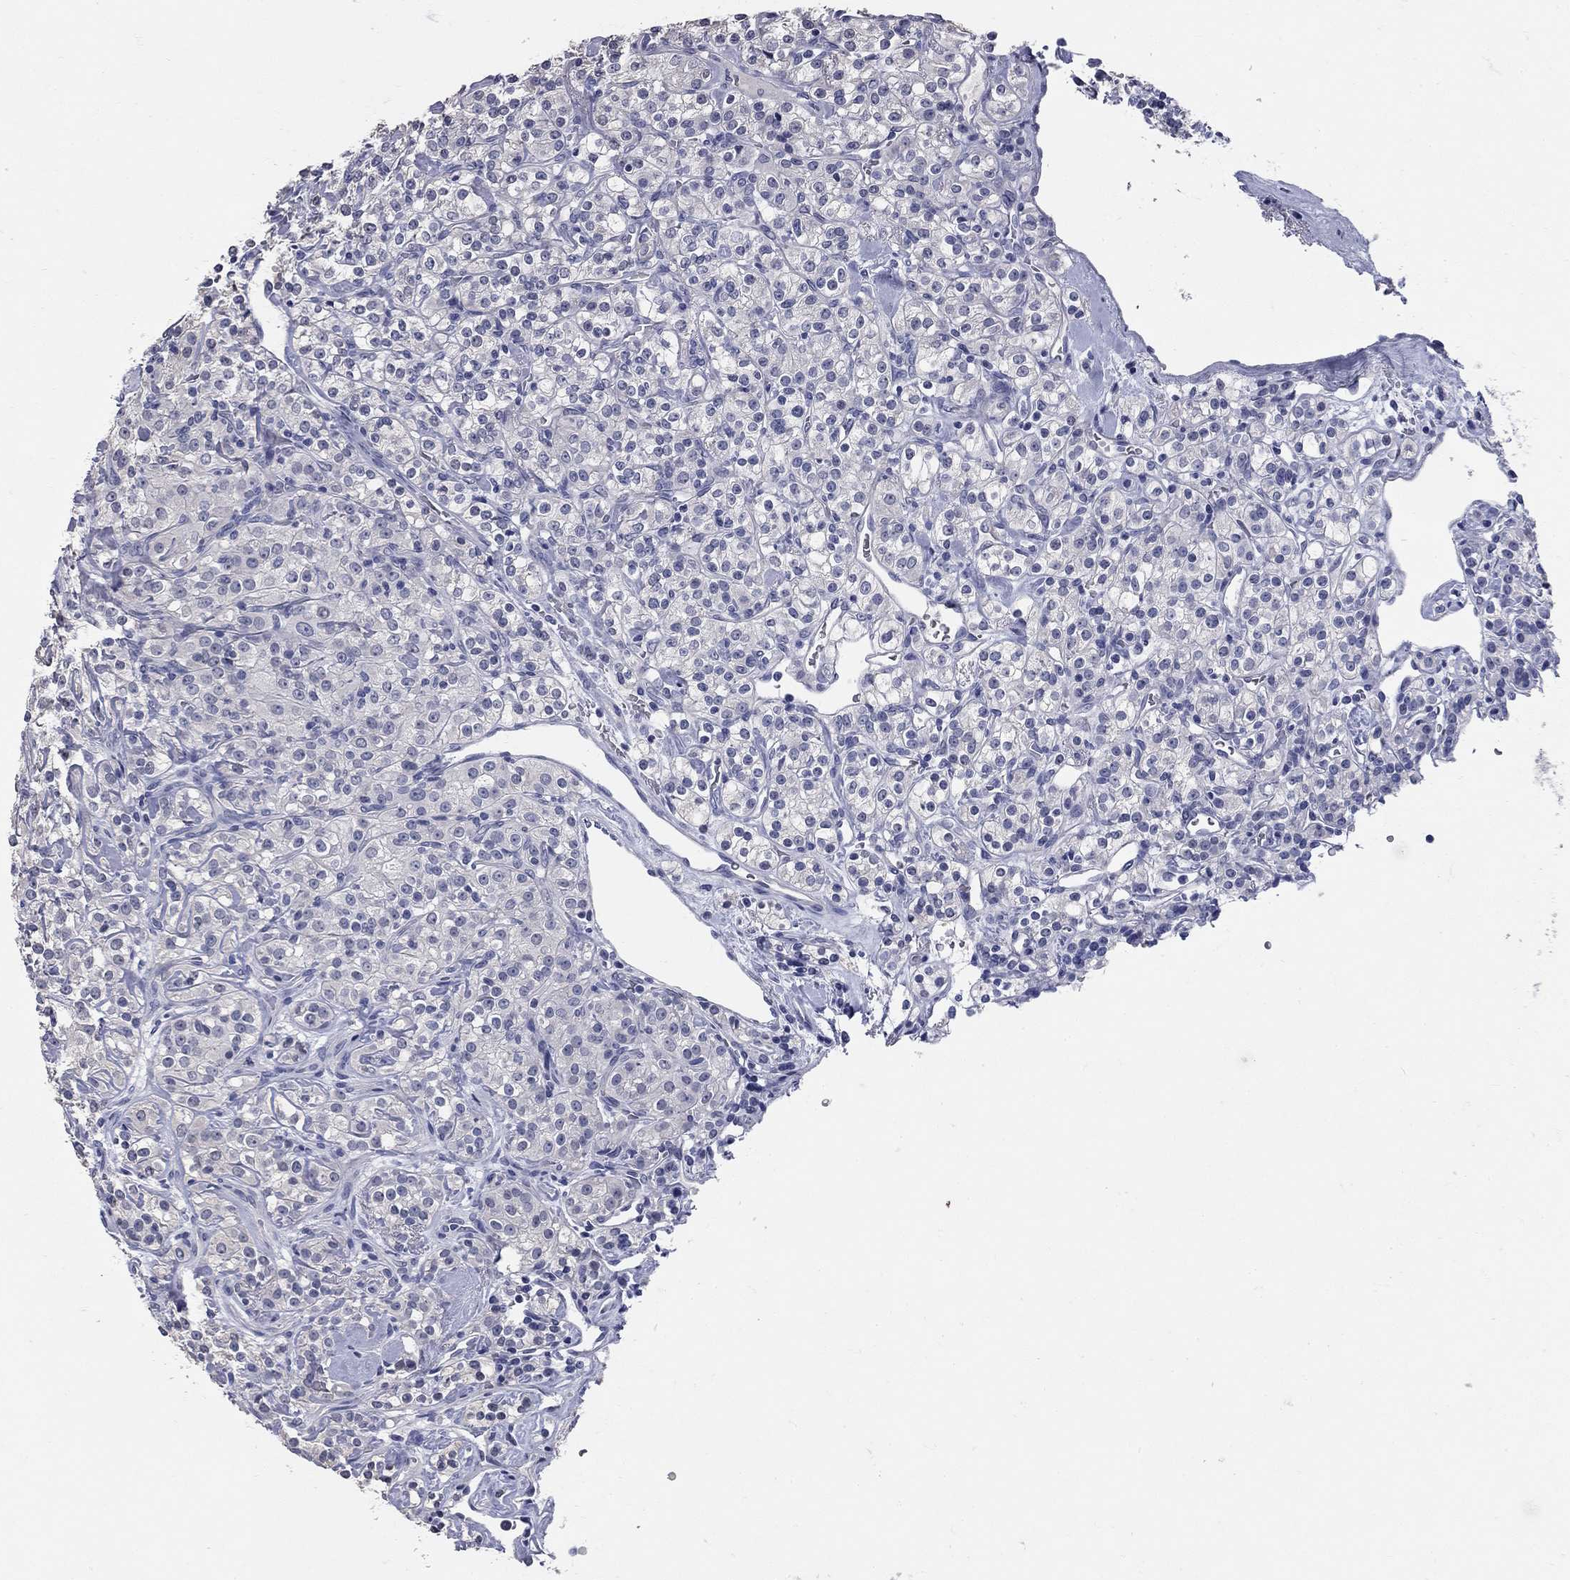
{"staining": {"intensity": "negative", "quantity": "none", "location": "none"}, "tissue": "renal cancer", "cell_type": "Tumor cells", "image_type": "cancer", "snomed": [{"axis": "morphology", "description": "Adenocarcinoma, NOS"}, {"axis": "topography", "description": "Kidney"}], "caption": "IHC micrograph of neoplastic tissue: human adenocarcinoma (renal) stained with DAB (3,3'-diaminobenzidine) displays no significant protein staining in tumor cells.", "gene": "SYT12", "patient": {"sex": "male", "age": 77}}